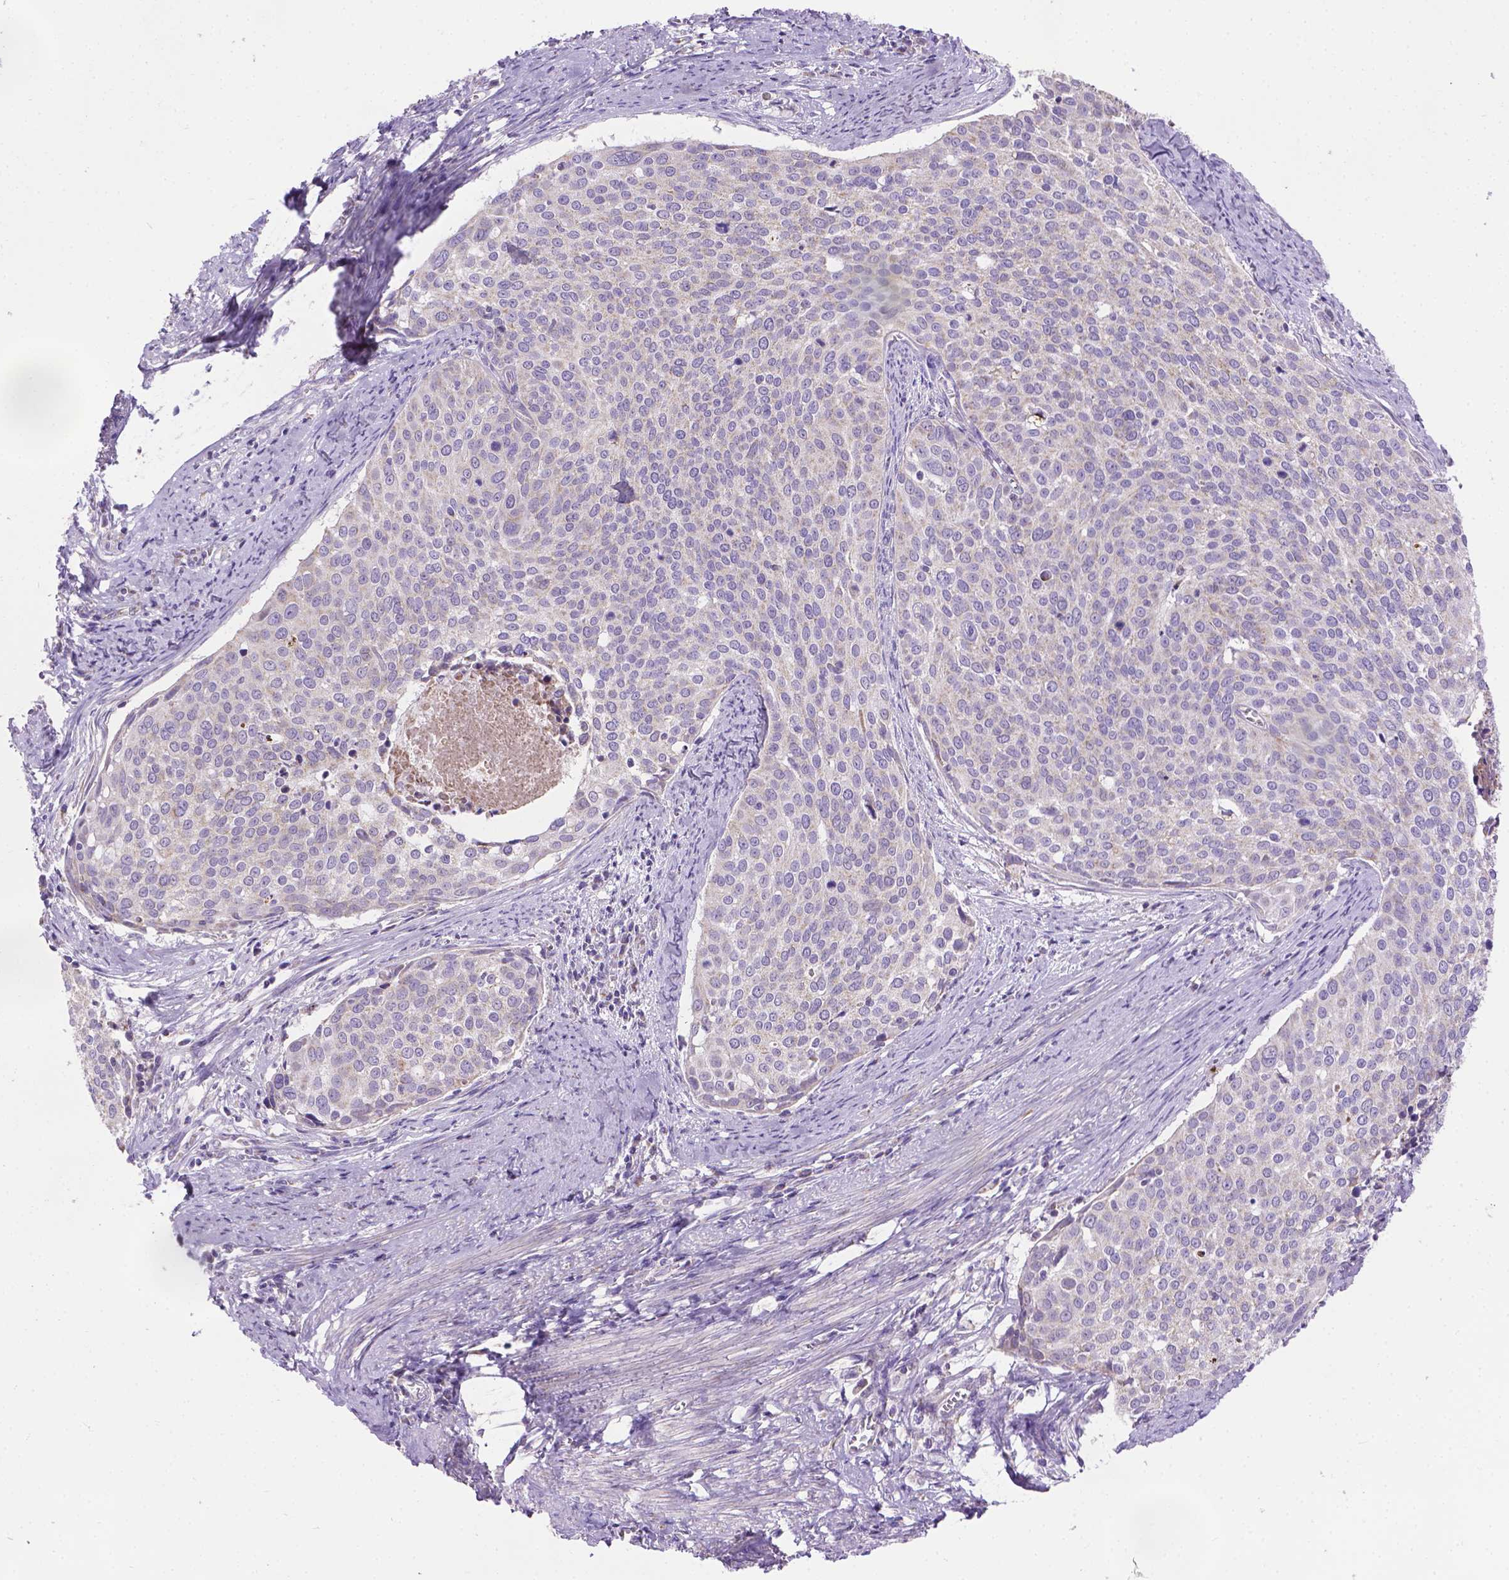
{"staining": {"intensity": "negative", "quantity": "none", "location": "none"}, "tissue": "cervical cancer", "cell_type": "Tumor cells", "image_type": "cancer", "snomed": [{"axis": "morphology", "description": "Squamous cell carcinoma, NOS"}, {"axis": "topography", "description": "Cervix"}], "caption": "This is a micrograph of immunohistochemistry (IHC) staining of cervical cancer (squamous cell carcinoma), which shows no positivity in tumor cells. Nuclei are stained in blue.", "gene": "CSPG5", "patient": {"sex": "female", "age": 39}}